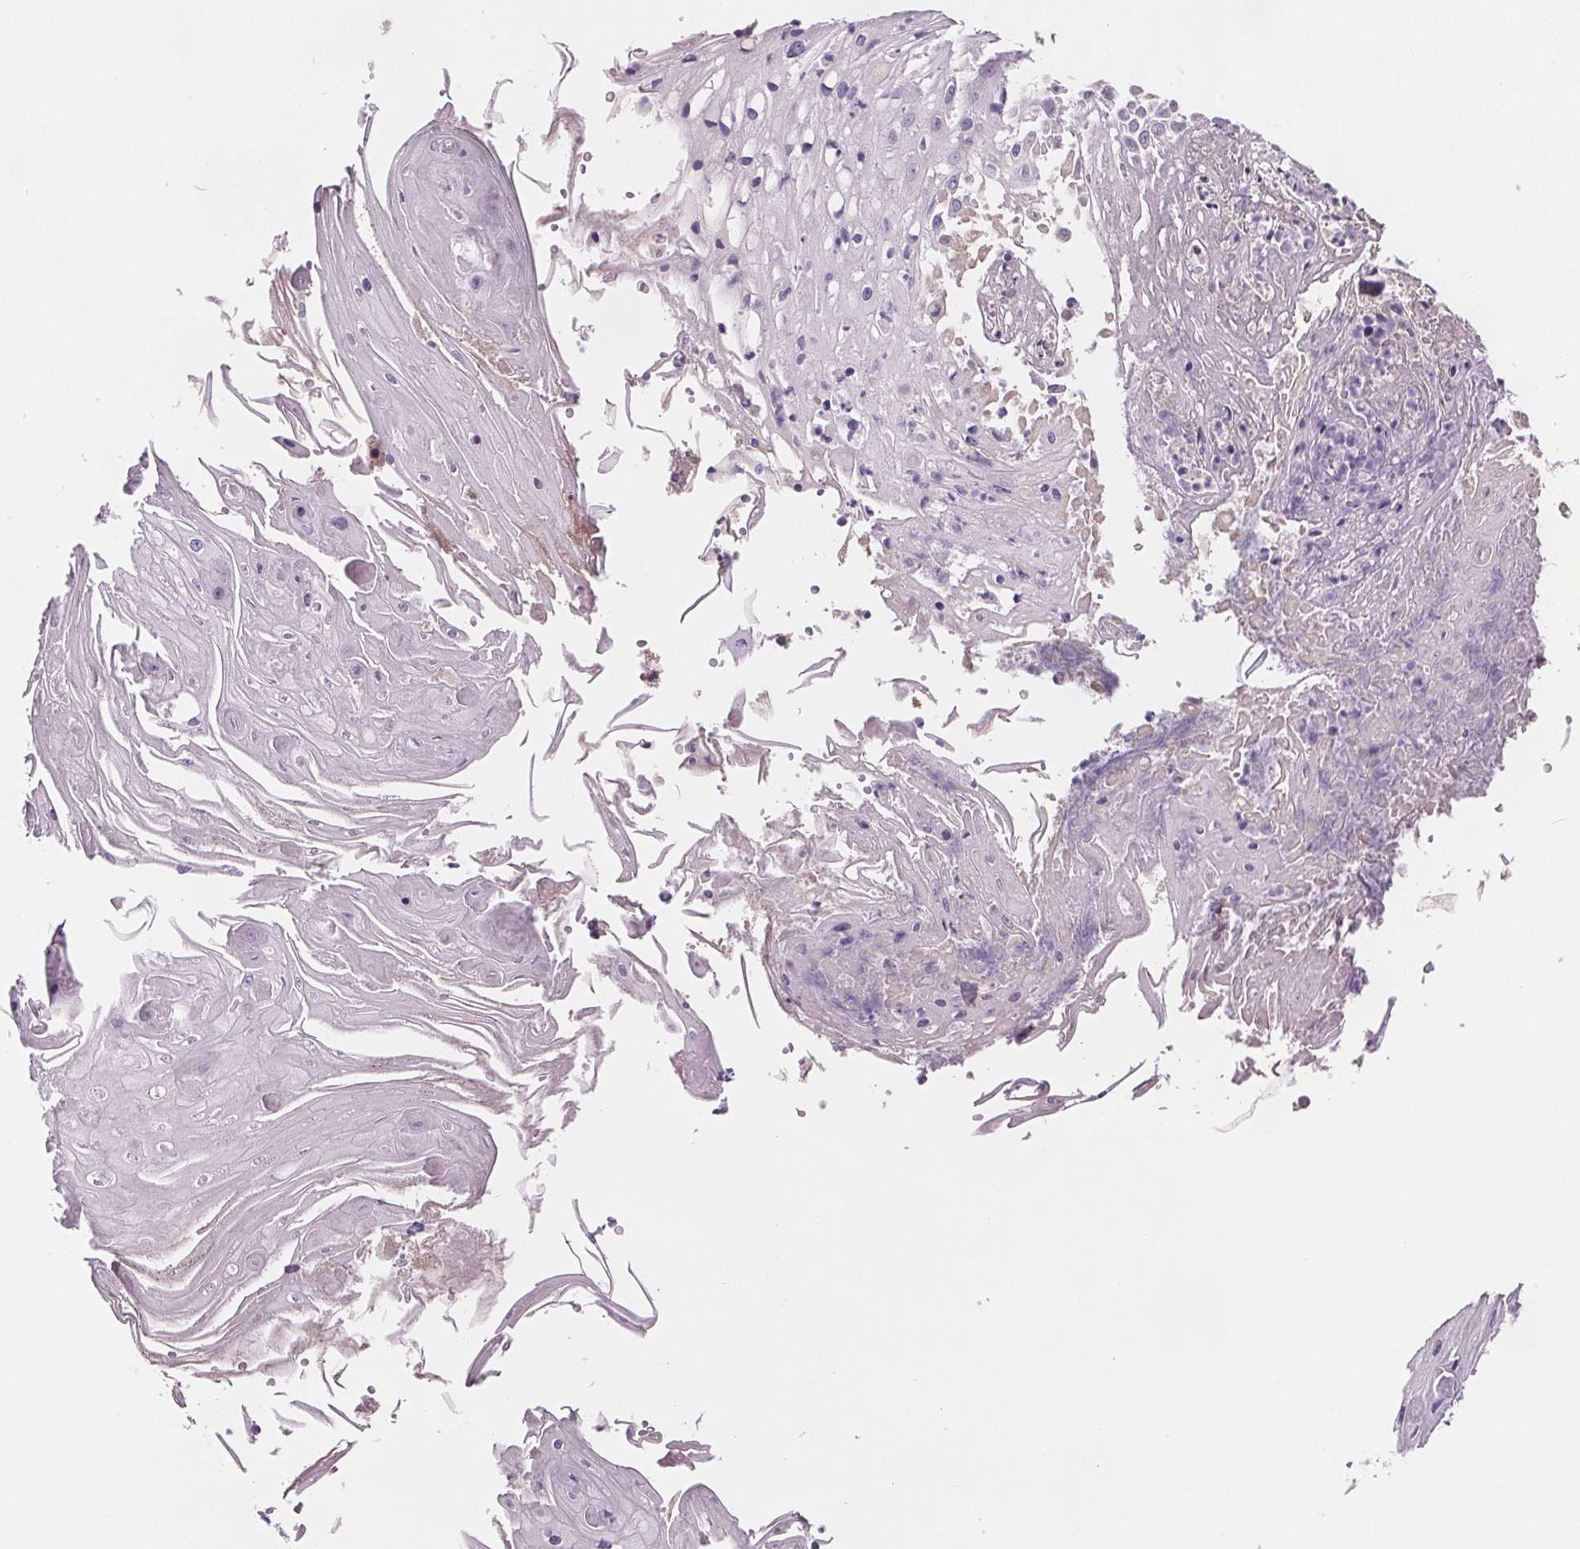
{"staining": {"intensity": "negative", "quantity": "none", "location": "none"}, "tissue": "skin cancer", "cell_type": "Tumor cells", "image_type": "cancer", "snomed": [{"axis": "morphology", "description": "Squamous cell carcinoma, NOS"}, {"axis": "topography", "description": "Skin"}], "caption": "The image displays no significant positivity in tumor cells of skin squamous cell carcinoma. Brightfield microscopy of immunohistochemistry (IHC) stained with DAB (3,3'-diaminobenzidine) (brown) and hematoxylin (blue), captured at high magnification.", "gene": "CD5L", "patient": {"sex": "male", "age": 70}}